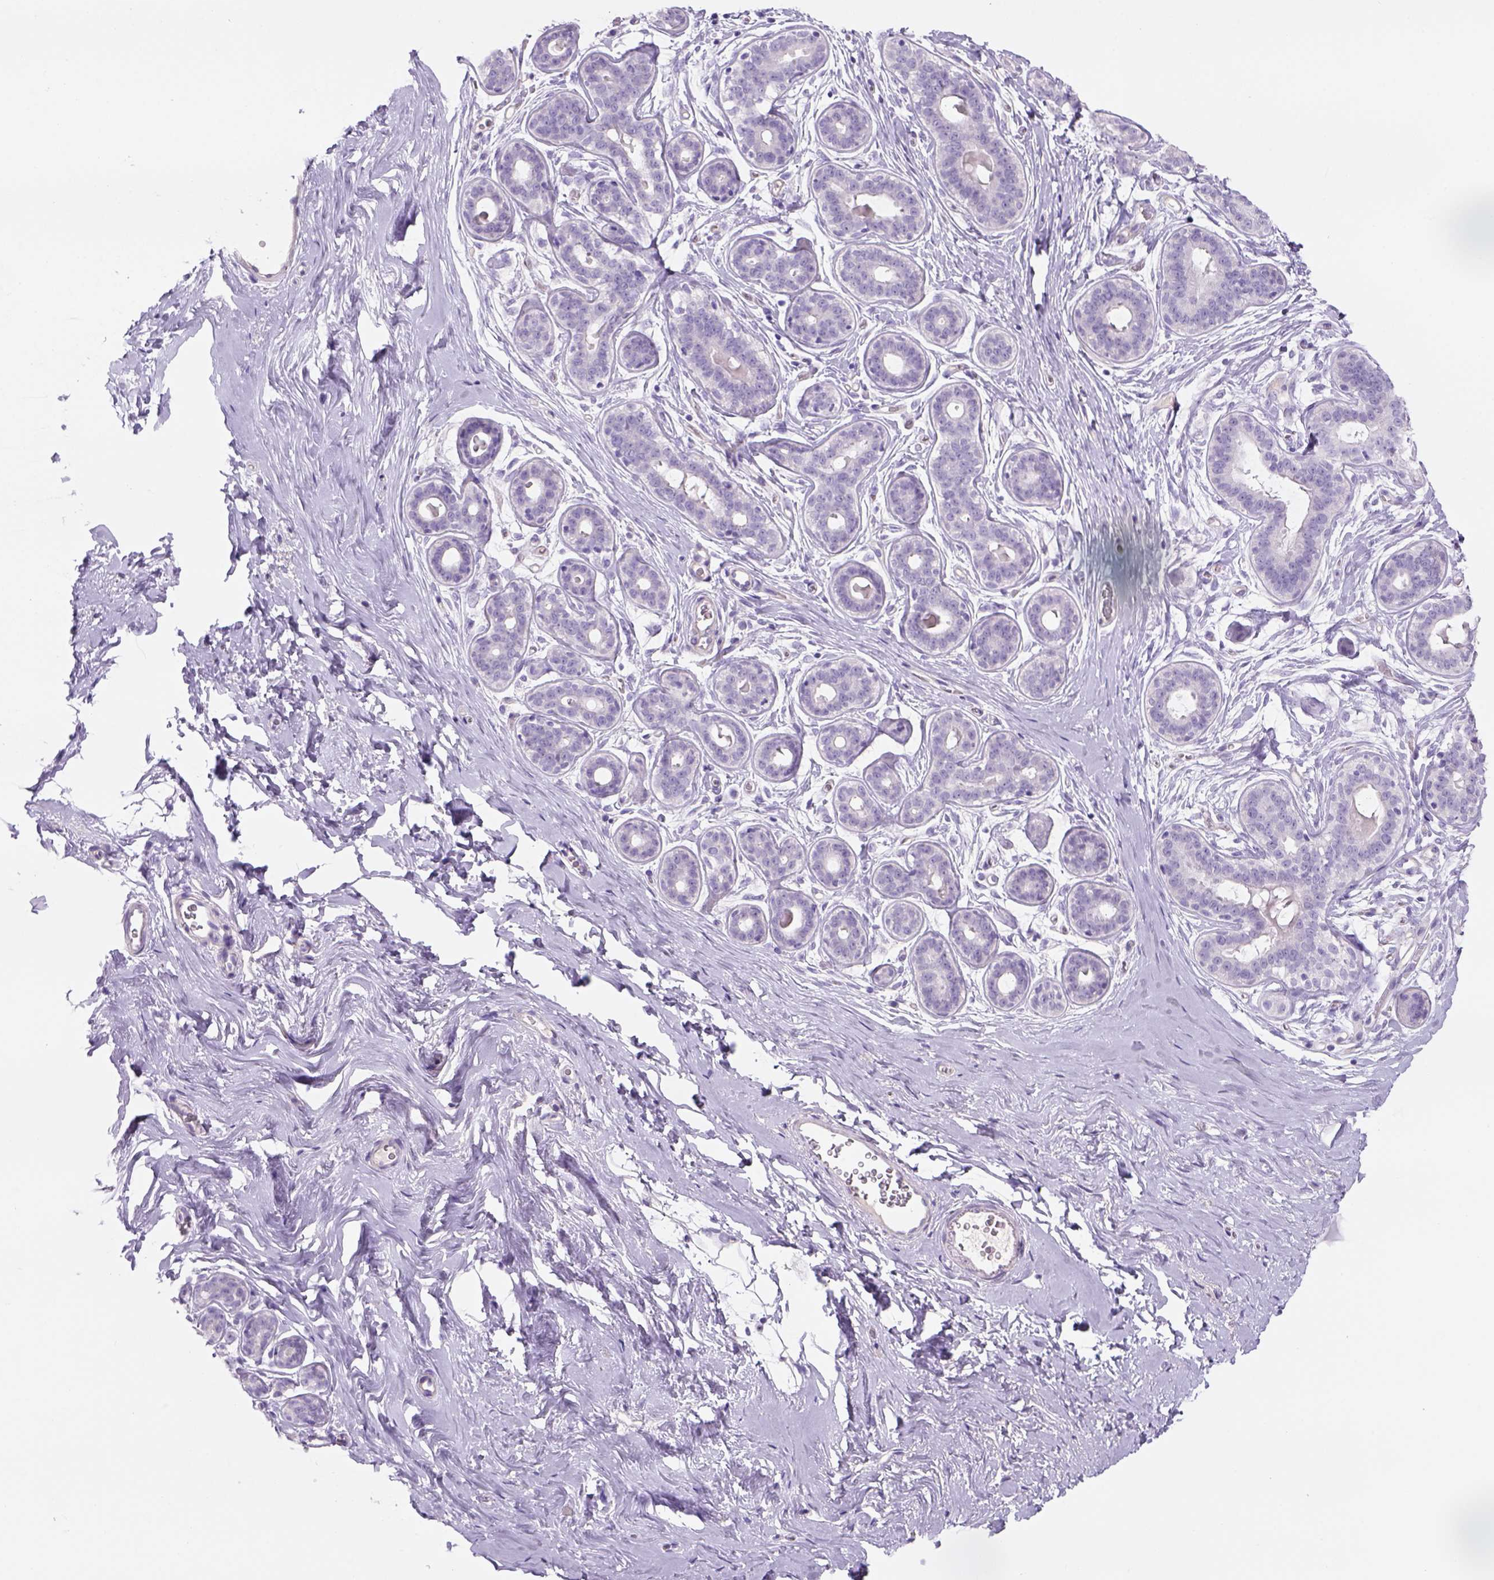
{"staining": {"intensity": "negative", "quantity": "none", "location": "none"}, "tissue": "breast", "cell_type": "Adipocytes", "image_type": "normal", "snomed": [{"axis": "morphology", "description": "Normal tissue, NOS"}, {"axis": "topography", "description": "Skin"}, {"axis": "topography", "description": "Breast"}], "caption": "Immunohistochemistry of unremarkable breast reveals no positivity in adipocytes.", "gene": "TENM4", "patient": {"sex": "female", "age": 43}}